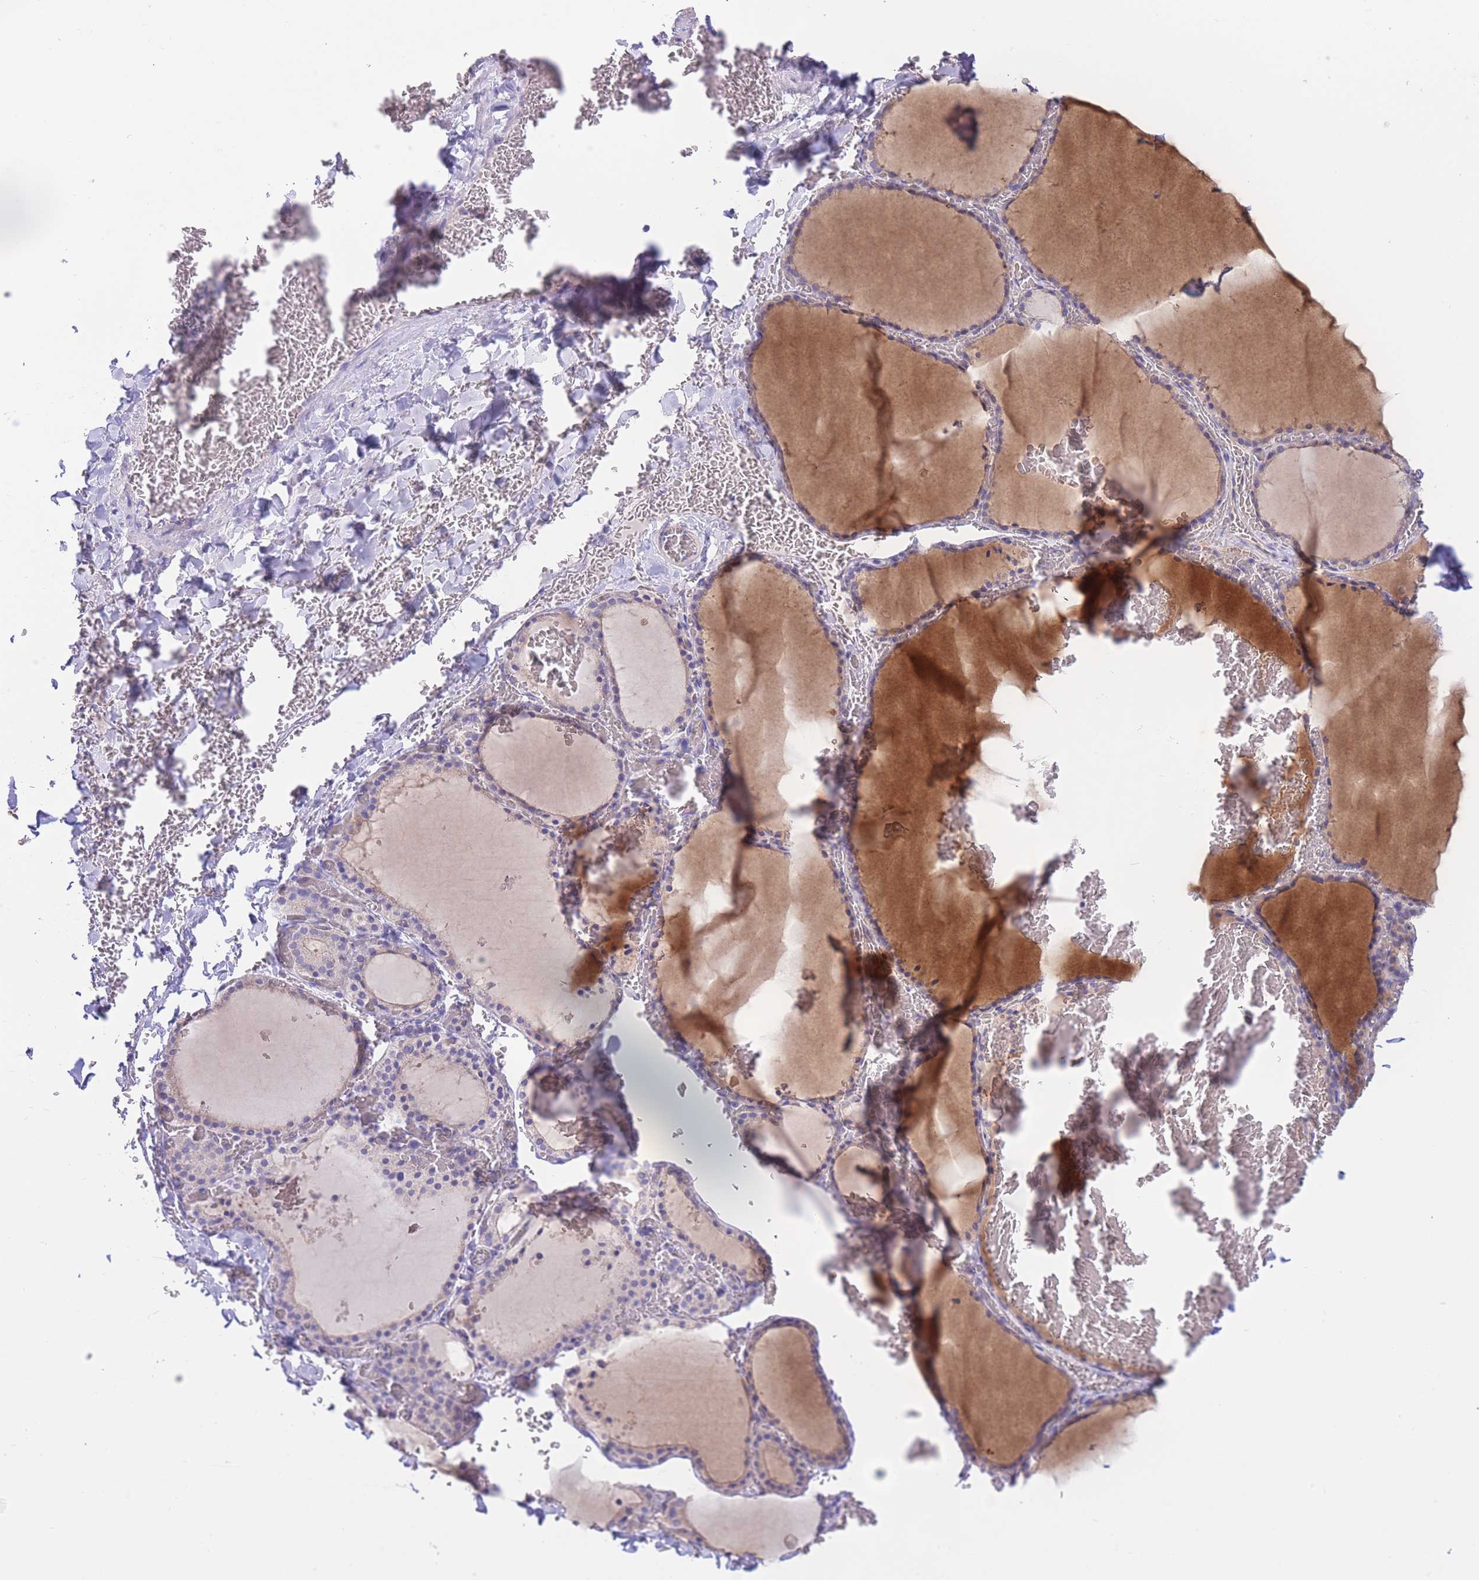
{"staining": {"intensity": "weak", "quantity": "25%-75%", "location": "cytoplasmic/membranous"}, "tissue": "thyroid gland", "cell_type": "Glandular cells", "image_type": "normal", "snomed": [{"axis": "morphology", "description": "Normal tissue, NOS"}, {"axis": "topography", "description": "Thyroid gland"}], "caption": "The immunohistochemical stain shows weak cytoplasmic/membranous expression in glandular cells of unremarkable thyroid gland. Immunohistochemistry (ihc) stains the protein of interest in brown and the nuclei are stained blue.", "gene": "ALS2CL", "patient": {"sex": "female", "age": 39}}